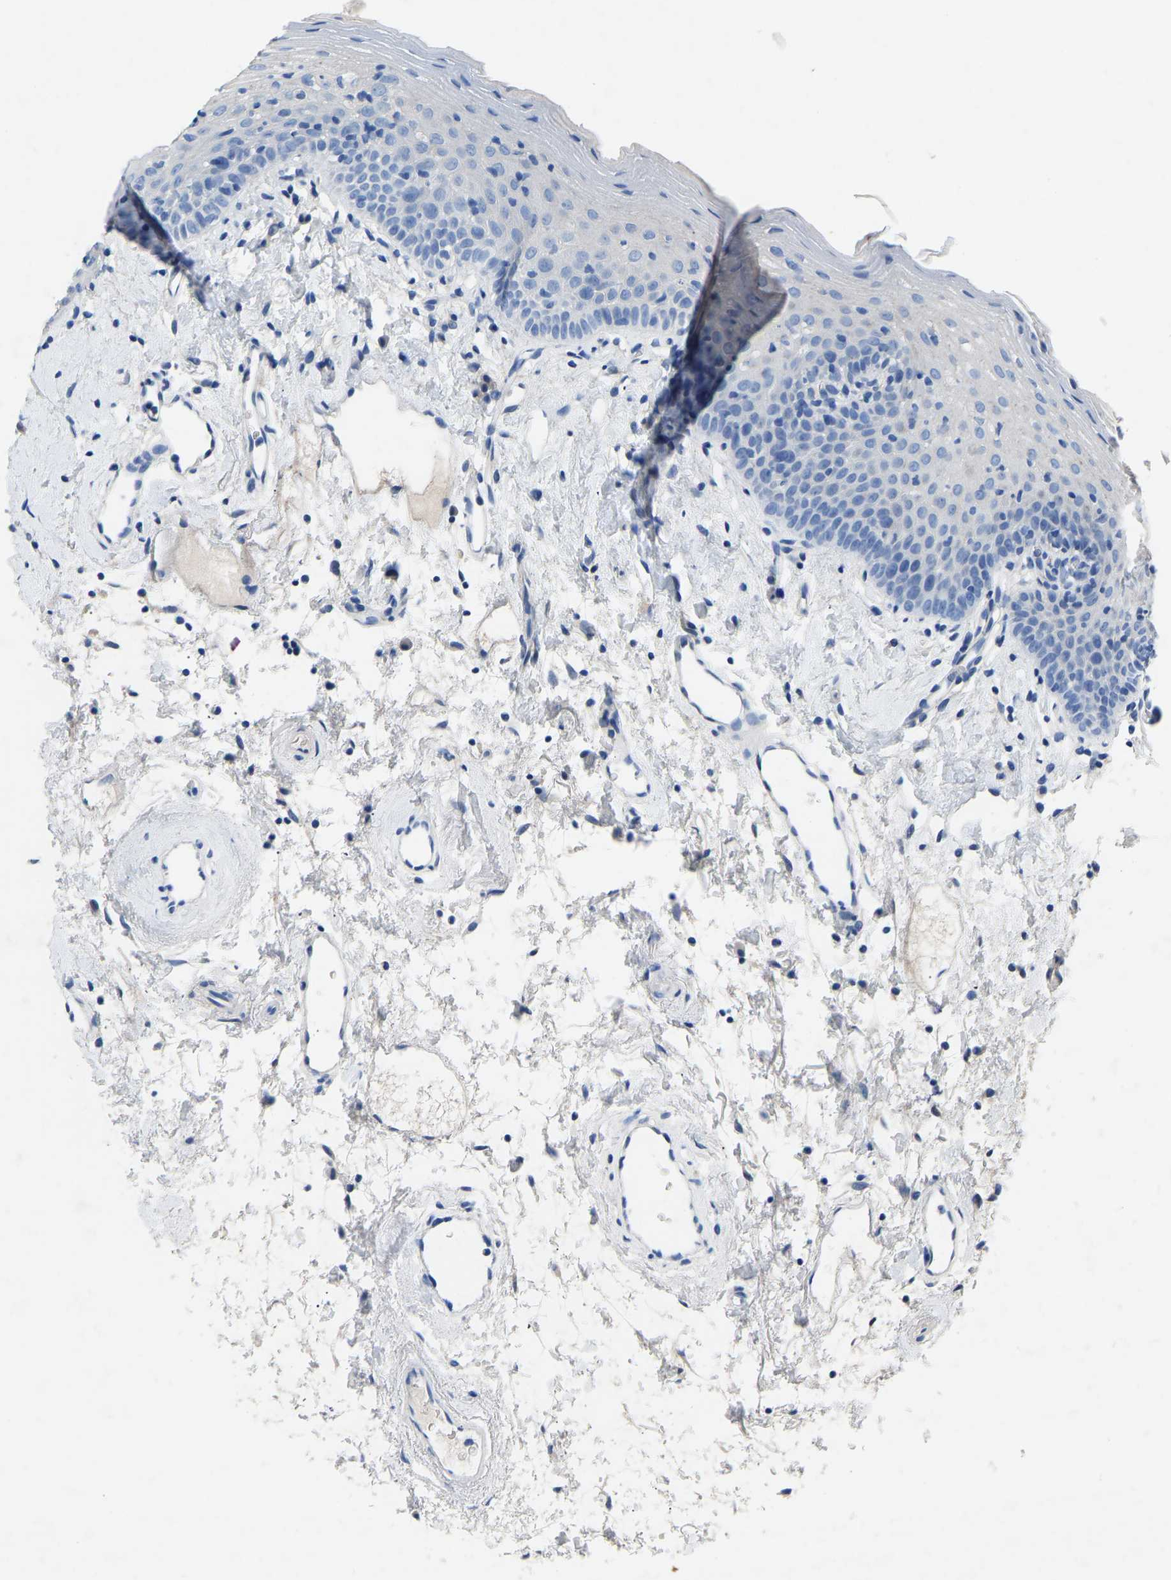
{"staining": {"intensity": "moderate", "quantity": "<25%", "location": "cytoplasmic/membranous"}, "tissue": "oral mucosa", "cell_type": "Squamous epithelial cells", "image_type": "normal", "snomed": [{"axis": "morphology", "description": "Normal tissue, NOS"}, {"axis": "topography", "description": "Oral tissue"}], "caption": "Immunohistochemical staining of normal human oral mucosa exhibits low levels of moderate cytoplasmic/membranous positivity in about <25% of squamous epithelial cells.", "gene": "RBP1", "patient": {"sex": "male", "age": 66}}